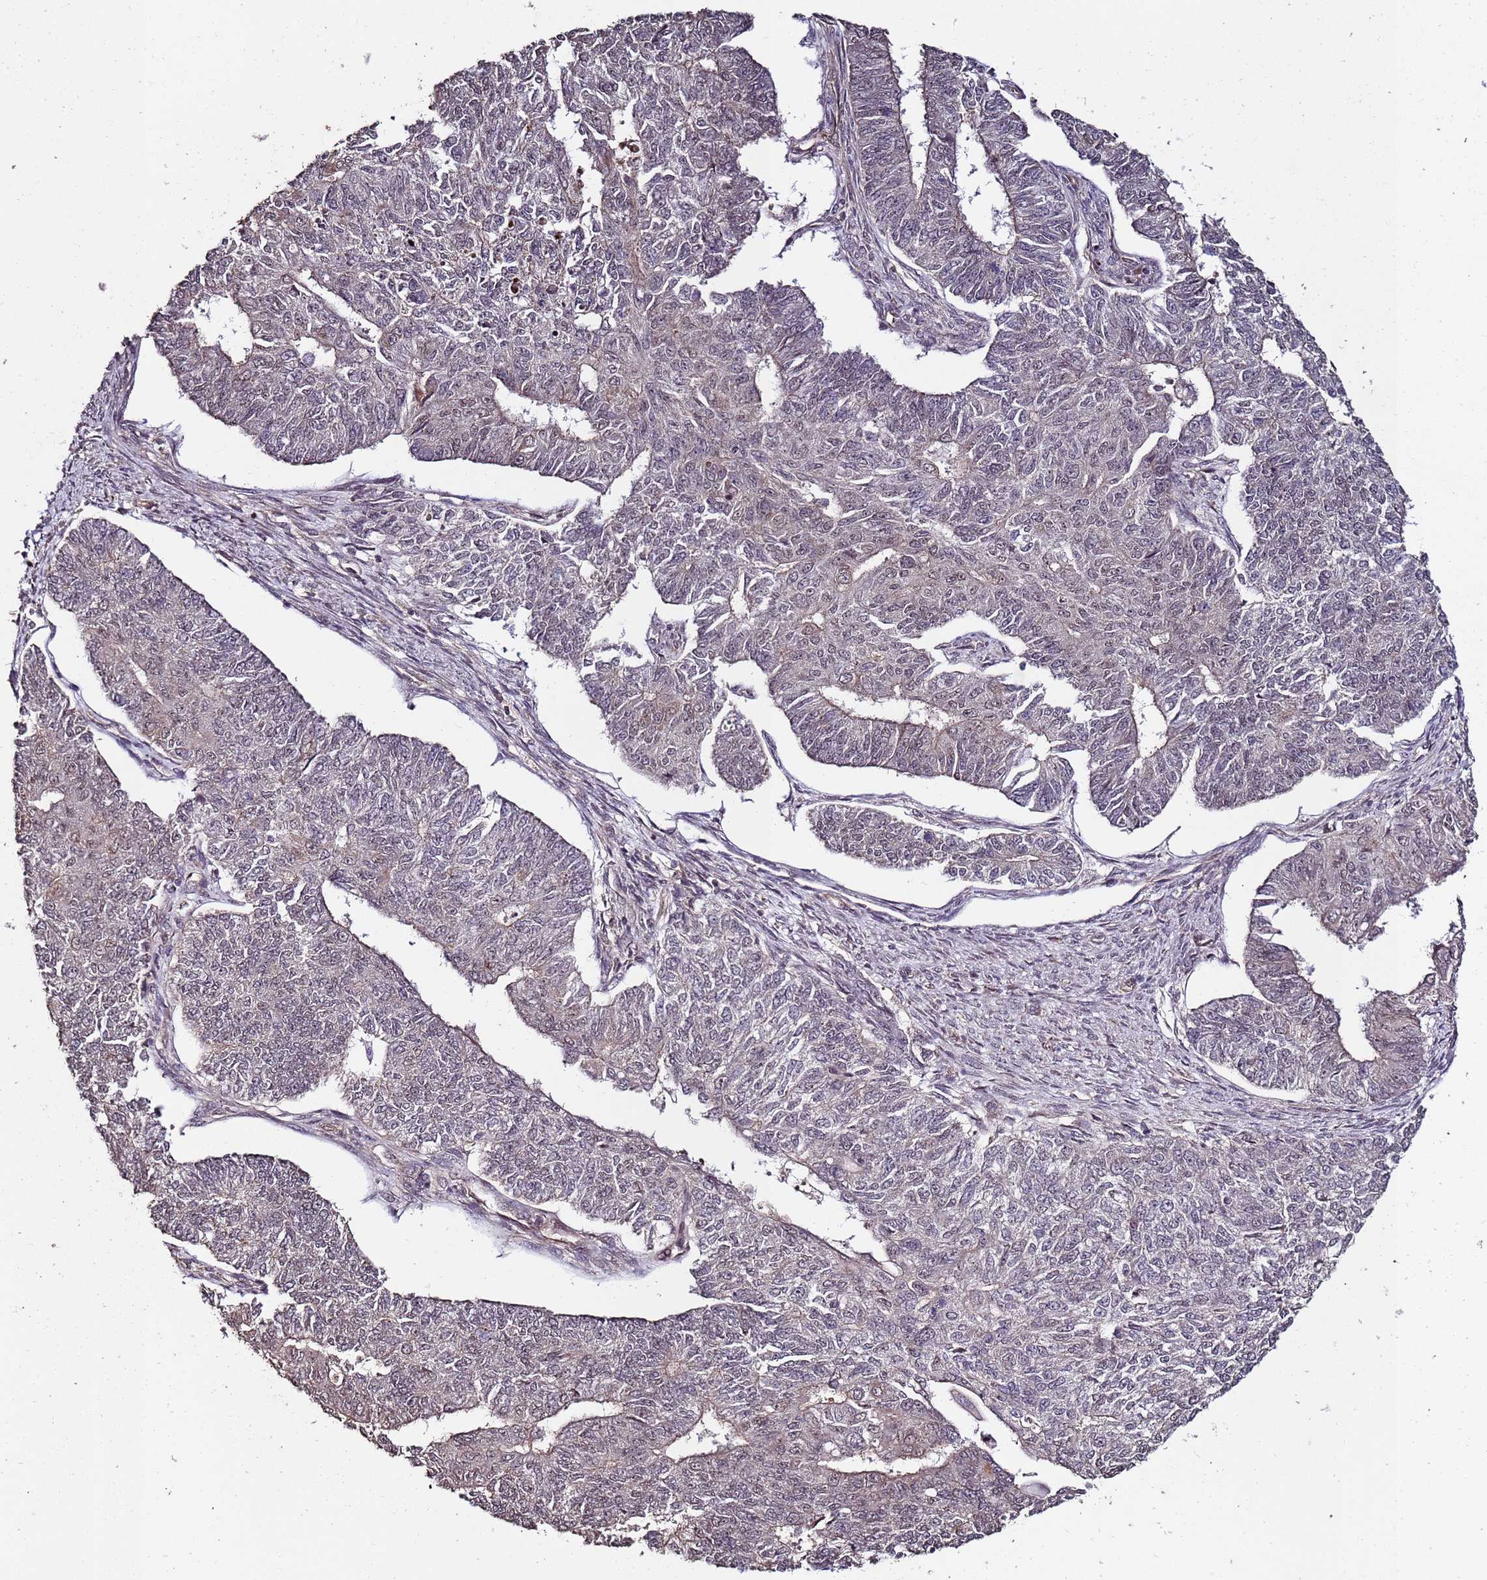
{"staining": {"intensity": "negative", "quantity": "none", "location": "none"}, "tissue": "endometrial cancer", "cell_type": "Tumor cells", "image_type": "cancer", "snomed": [{"axis": "morphology", "description": "Adenocarcinoma, NOS"}, {"axis": "topography", "description": "Endometrium"}], "caption": "Endometrial cancer (adenocarcinoma) was stained to show a protein in brown. There is no significant staining in tumor cells. (DAB (3,3'-diaminobenzidine) IHC, high magnification).", "gene": "PRODH", "patient": {"sex": "female", "age": 32}}